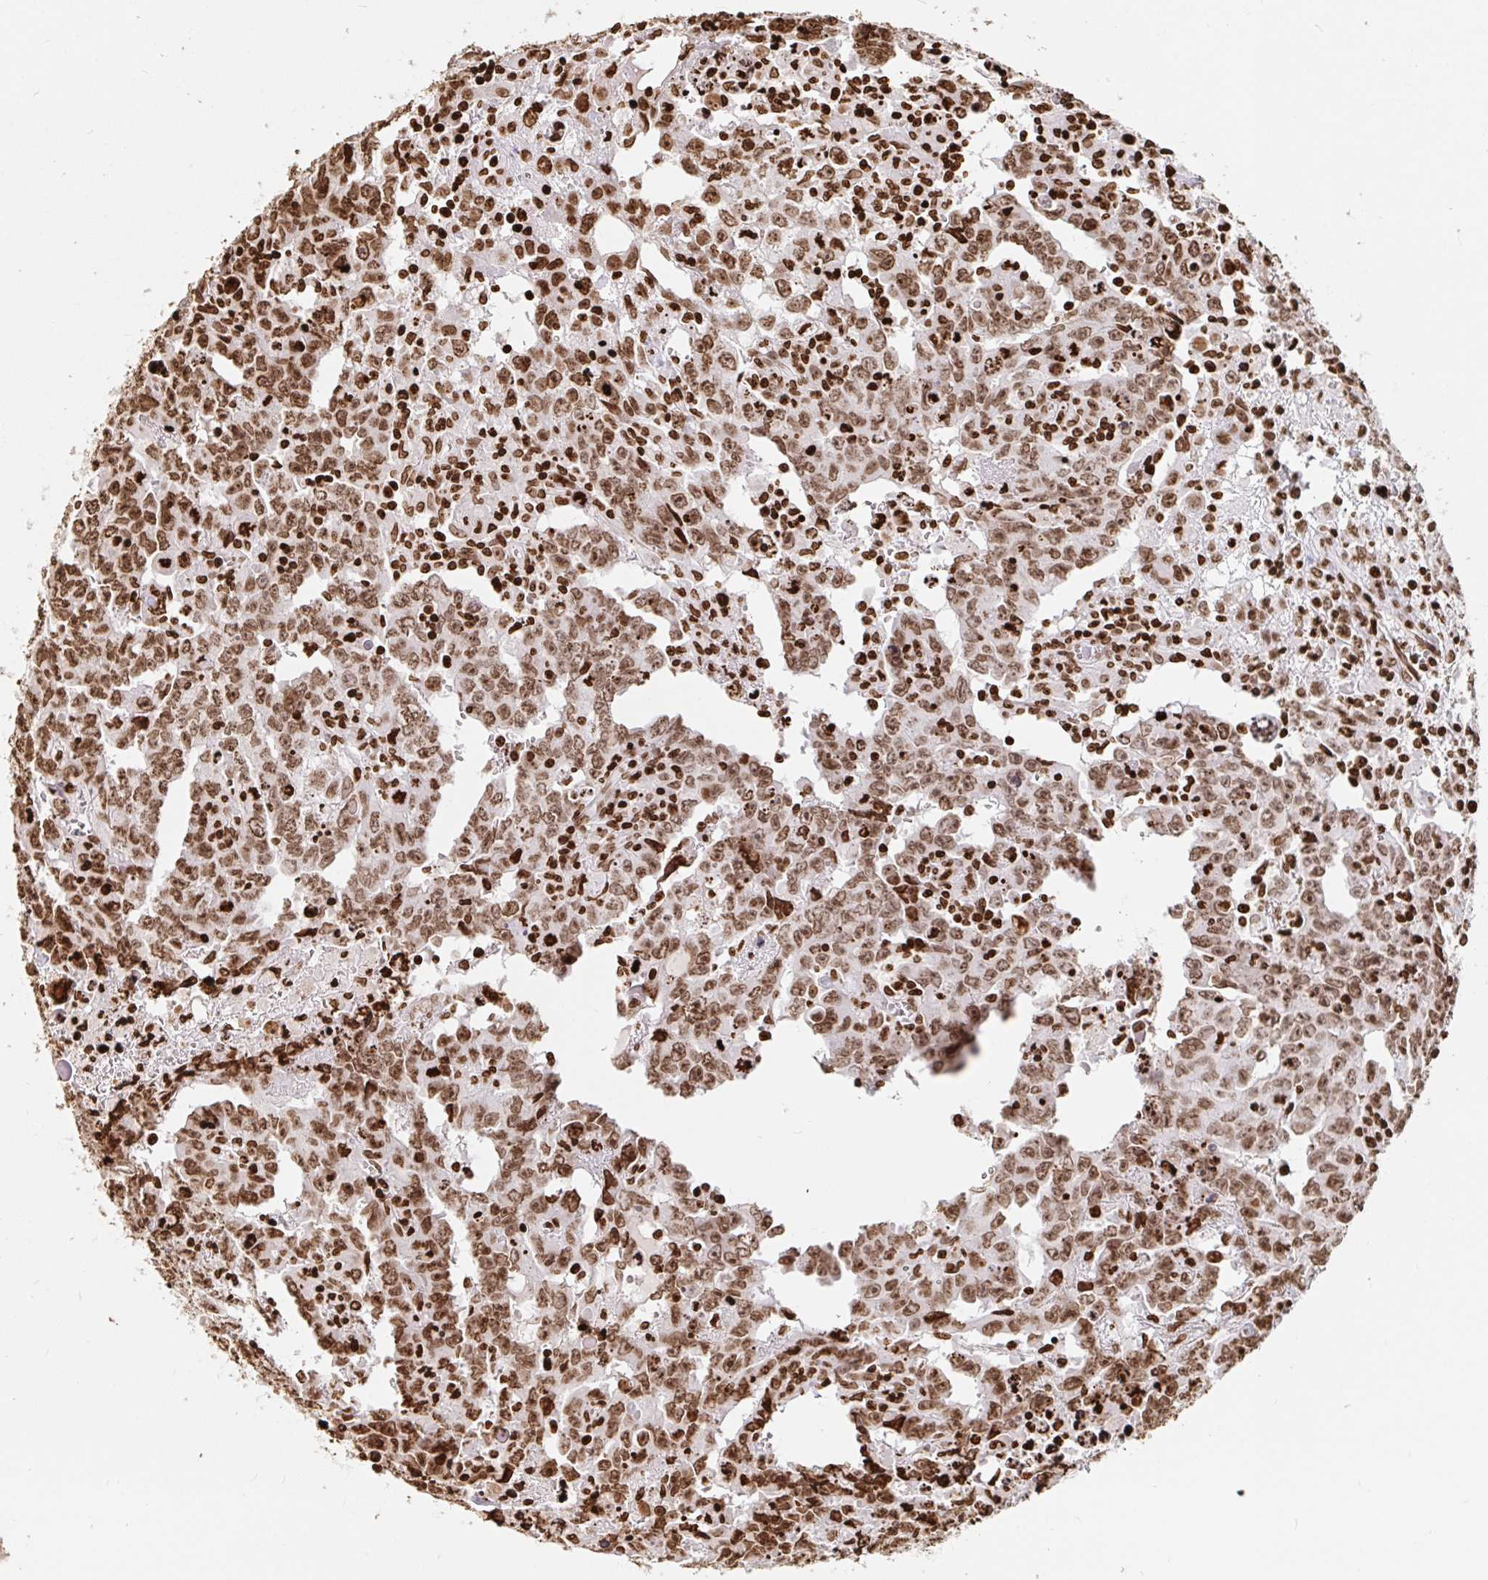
{"staining": {"intensity": "moderate", "quantity": ">75%", "location": "nuclear"}, "tissue": "testis cancer", "cell_type": "Tumor cells", "image_type": "cancer", "snomed": [{"axis": "morphology", "description": "Carcinoma, Embryonal, NOS"}, {"axis": "topography", "description": "Testis"}], "caption": "An IHC micrograph of neoplastic tissue is shown. Protein staining in brown highlights moderate nuclear positivity in embryonal carcinoma (testis) within tumor cells.", "gene": "H2BC5", "patient": {"sex": "male", "age": 22}}